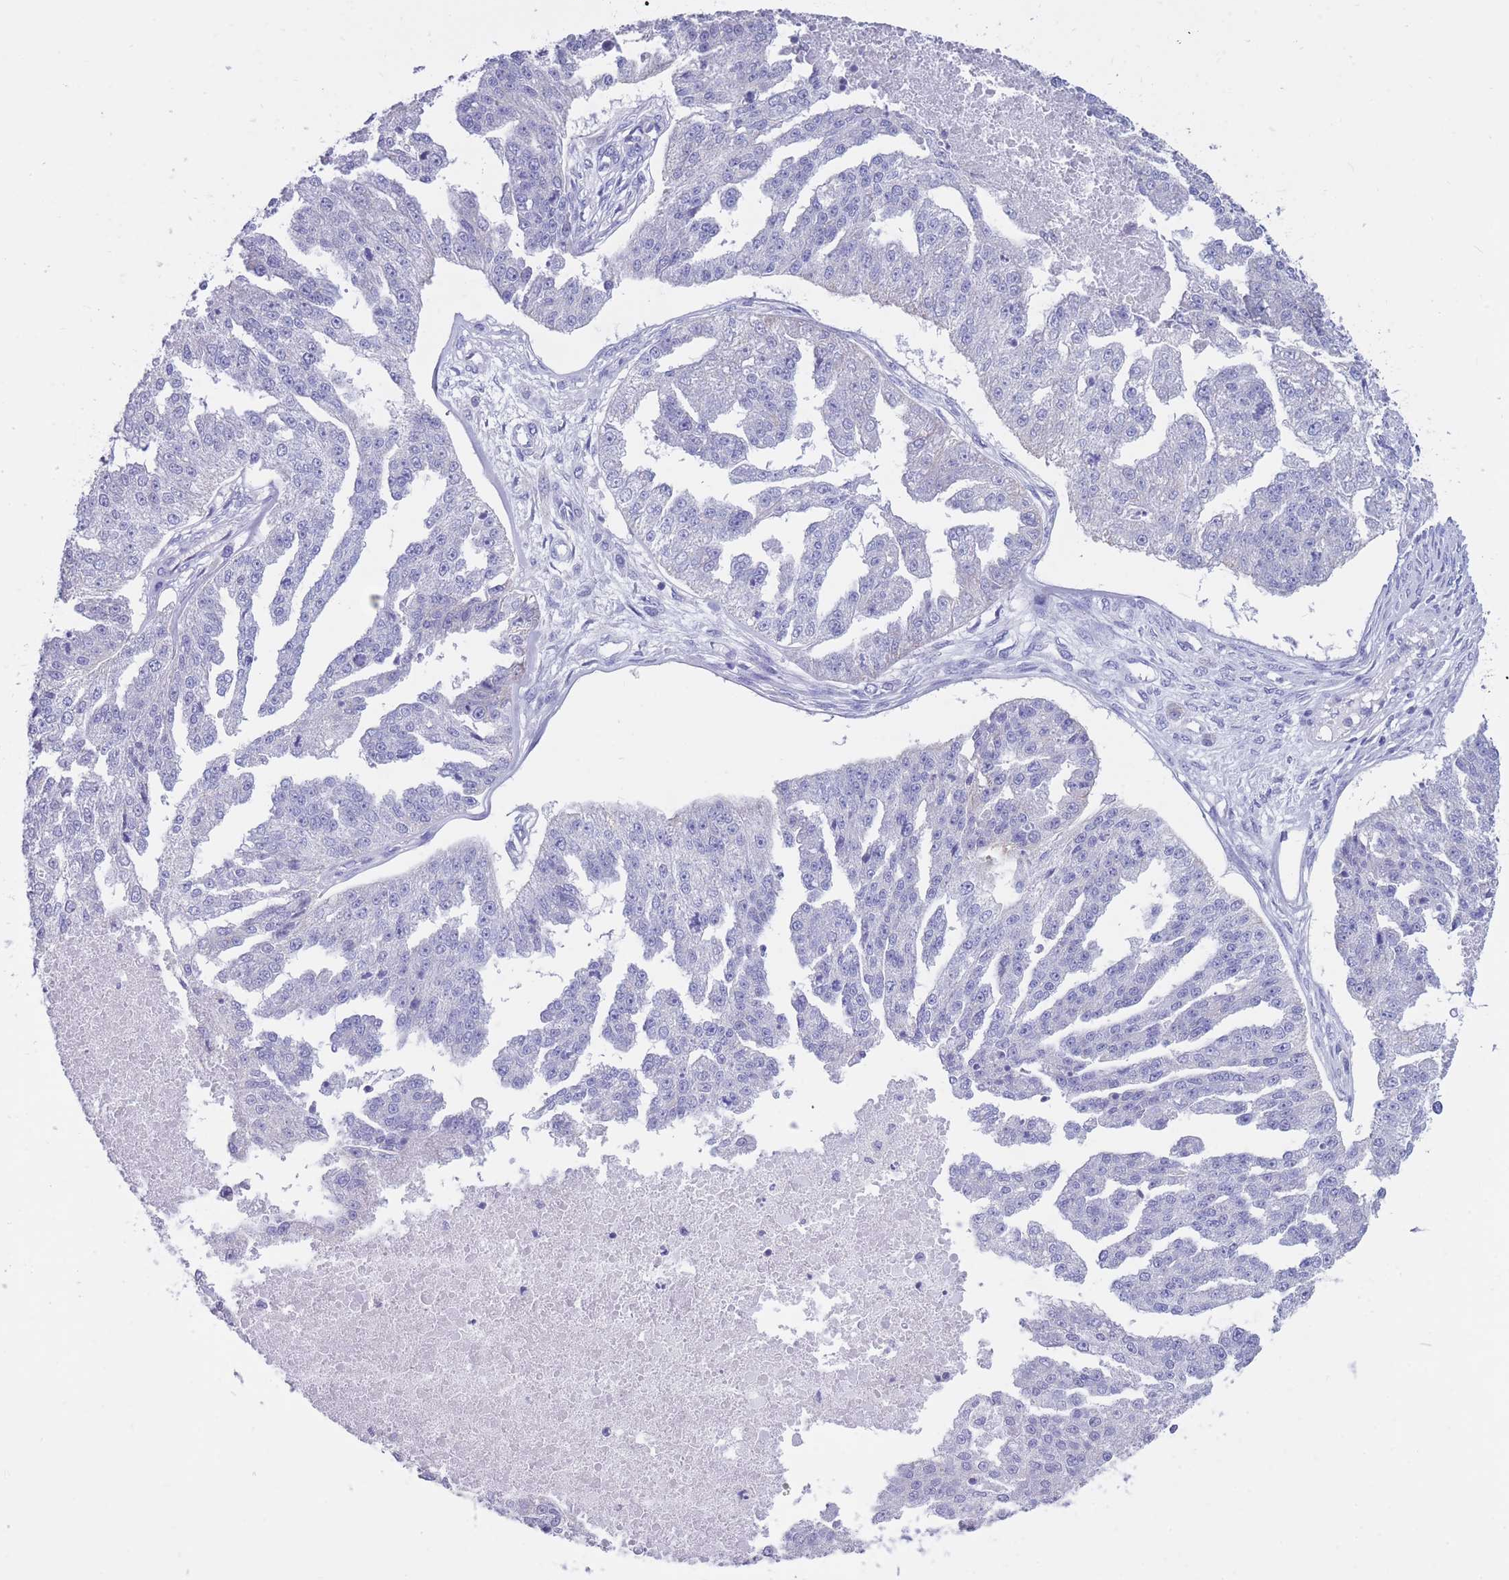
{"staining": {"intensity": "negative", "quantity": "none", "location": "none"}, "tissue": "ovarian cancer", "cell_type": "Tumor cells", "image_type": "cancer", "snomed": [{"axis": "morphology", "description": "Cystadenocarcinoma, serous, NOS"}, {"axis": "topography", "description": "Ovary"}], "caption": "Ovarian serous cystadenocarcinoma was stained to show a protein in brown. There is no significant expression in tumor cells.", "gene": "INTS2", "patient": {"sex": "female", "age": 58}}